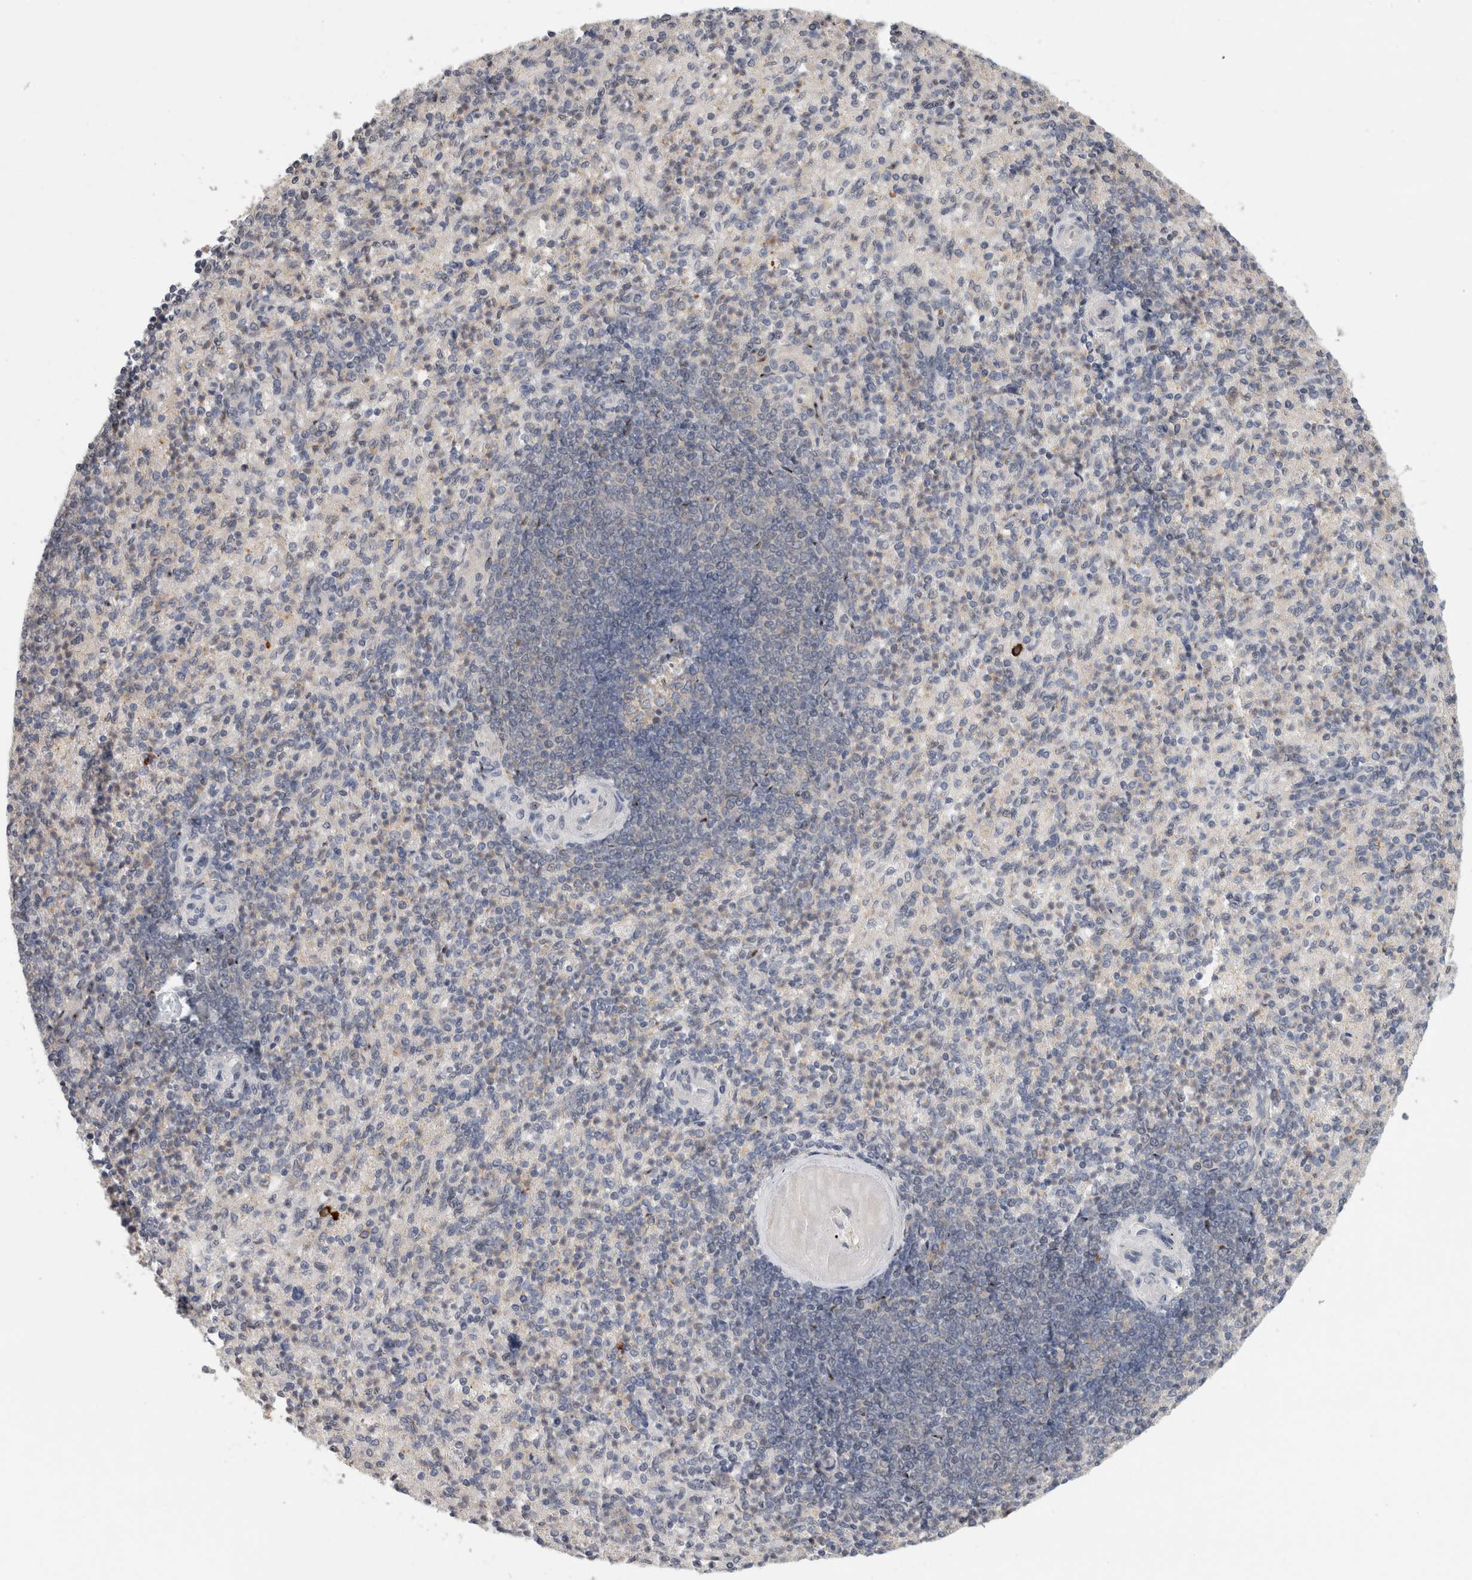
{"staining": {"intensity": "negative", "quantity": "none", "location": "none"}, "tissue": "spleen", "cell_type": "Cells in red pulp", "image_type": "normal", "snomed": [{"axis": "morphology", "description": "Normal tissue, NOS"}, {"axis": "topography", "description": "Spleen"}], "caption": "This is an IHC image of normal human spleen. There is no staining in cells in red pulp.", "gene": "PIGP", "patient": {"sex": "female", "age": 74}}